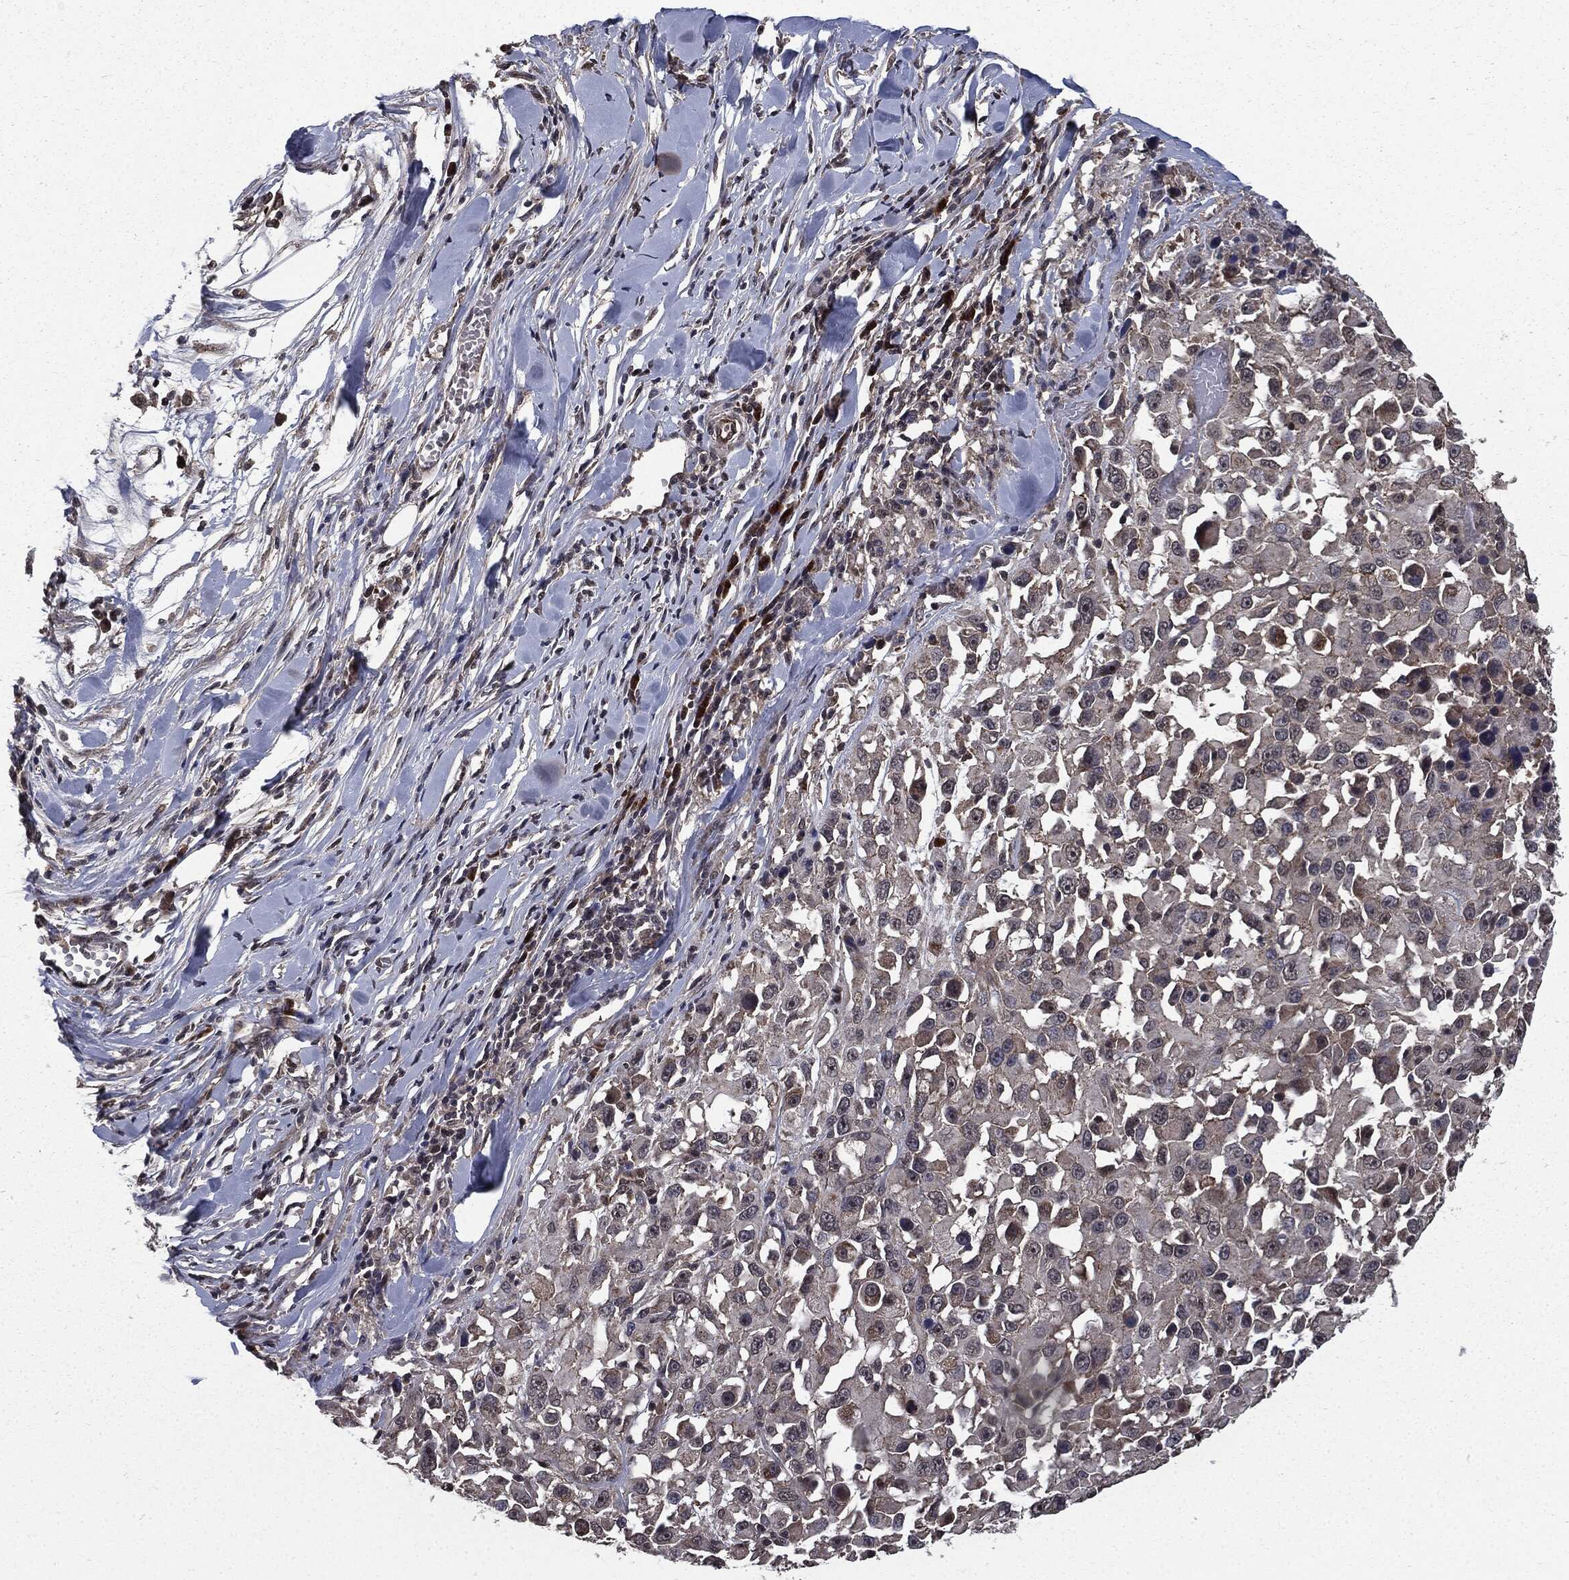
{"staining": {"intensity": "negative", "quantity": "none", "location": "none"}, "tissue": "melanoma", "cell_type": "Tumor cells", "image_type": "cancer", "snomed": [{"axis": "morphology", "description": "Malignant melanoma, Metastatic site"}, {"axis": "topography", "description": "Lymph node"}], "caption": "IHC image of melanoma stained for a protein (brown), which exhibits no expression in tumor cells.", "gene": "PTPA", "patient": {"sex": "male", "age": 50}}